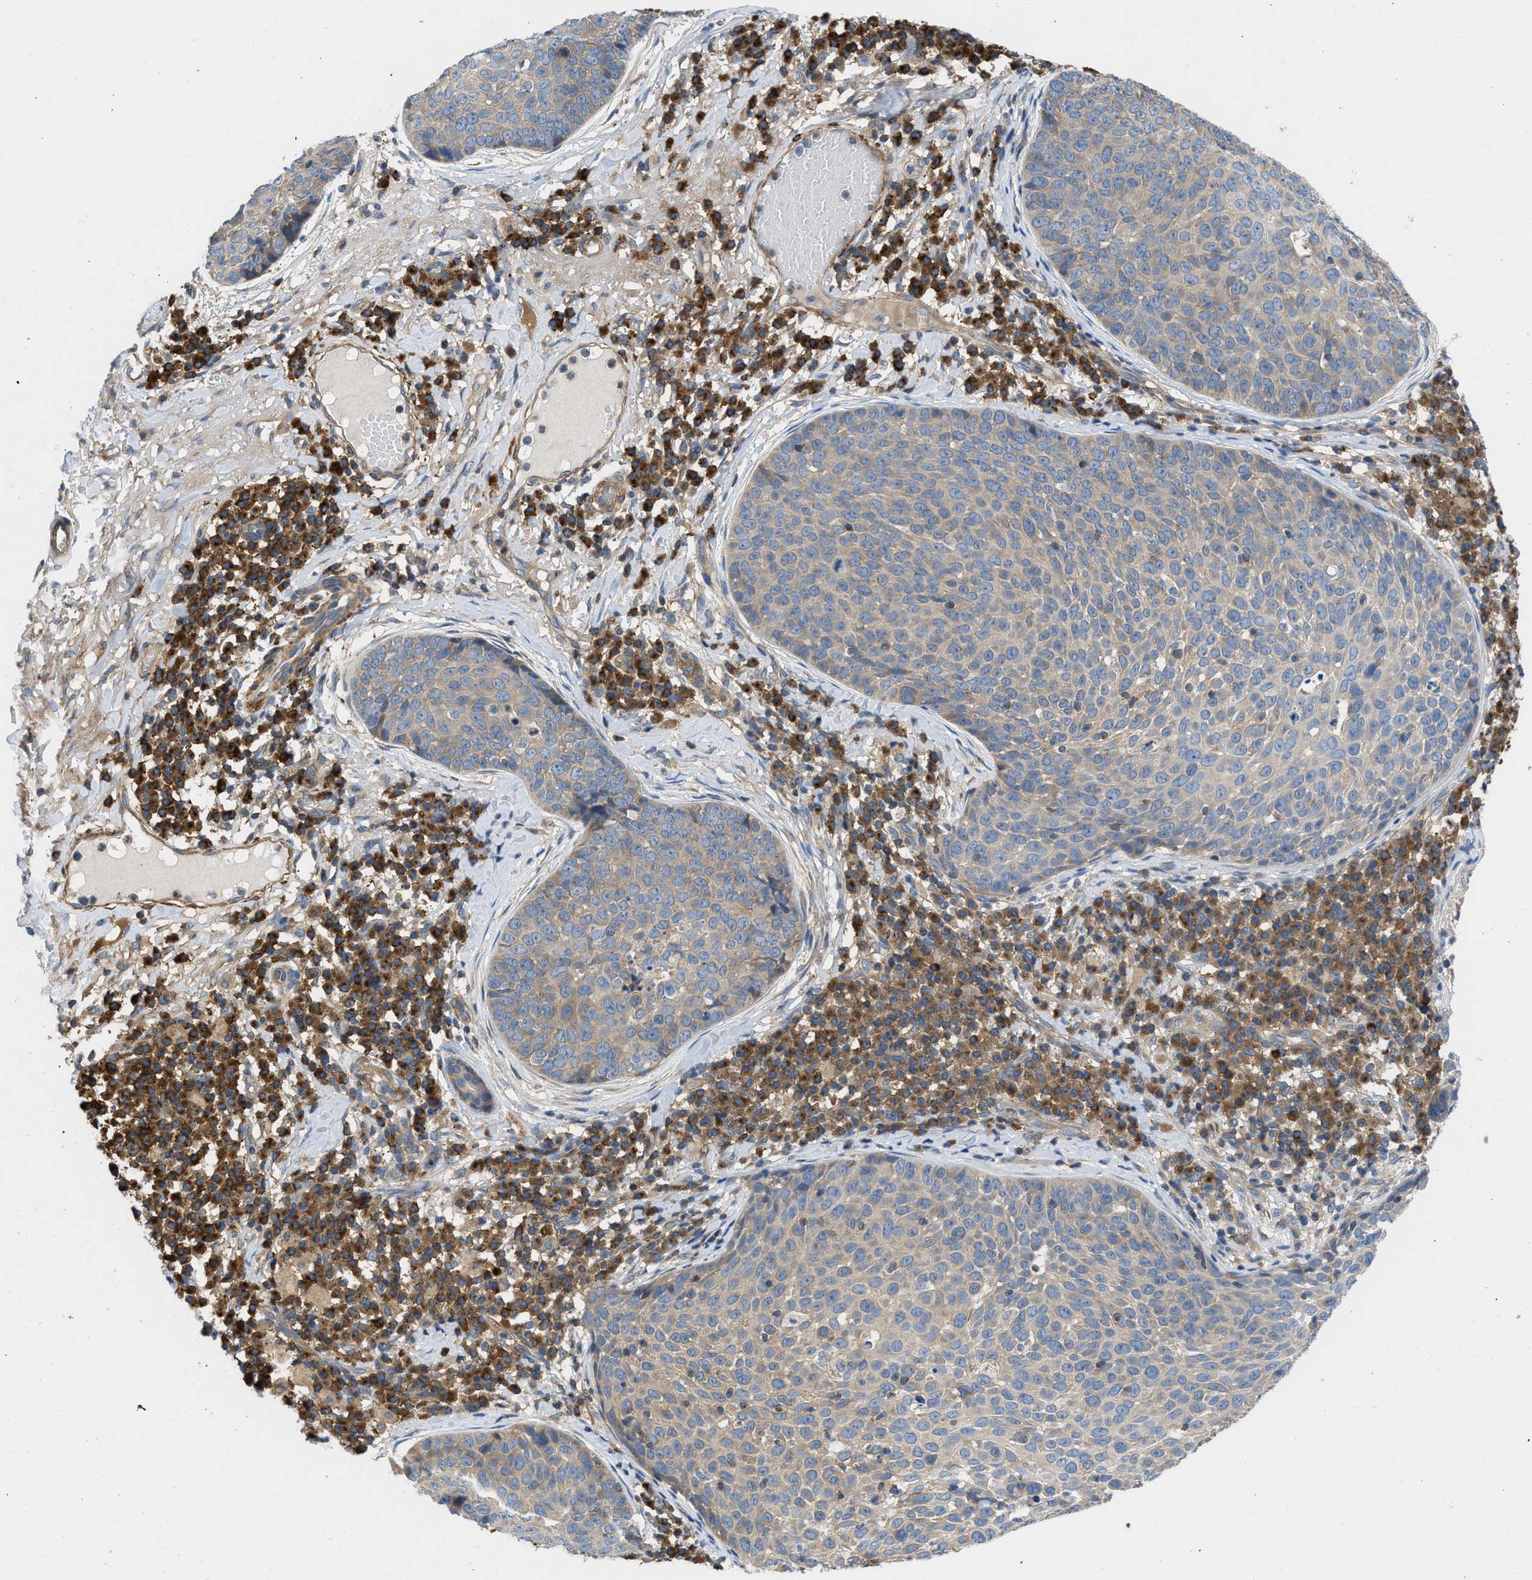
{"staining": {"intensity": "weak", "quantity": "25%-75%", "location": "cytoplasmic/membranous"}, "tissue": "skin cancer", "cell_type": "Tumor cells", "image_type": "cancer", "snomed": [{"axis": "morphology", "description": "Squamous cell carcinoma in situ, NOS"}, {"axis": "morphology", "description": "Squamous cell carcinoma, NOS"}, {"axis": "topography", "description": "Skin"}], "caption": "Protein staining of skin squamous cell carcinoma tissue exhibits weak cytoplasmic/membranous expression in approximately 25%-75% of tumor cells.", "gene": "CHKB", "patient": {"sex": "male", "age": 93}}